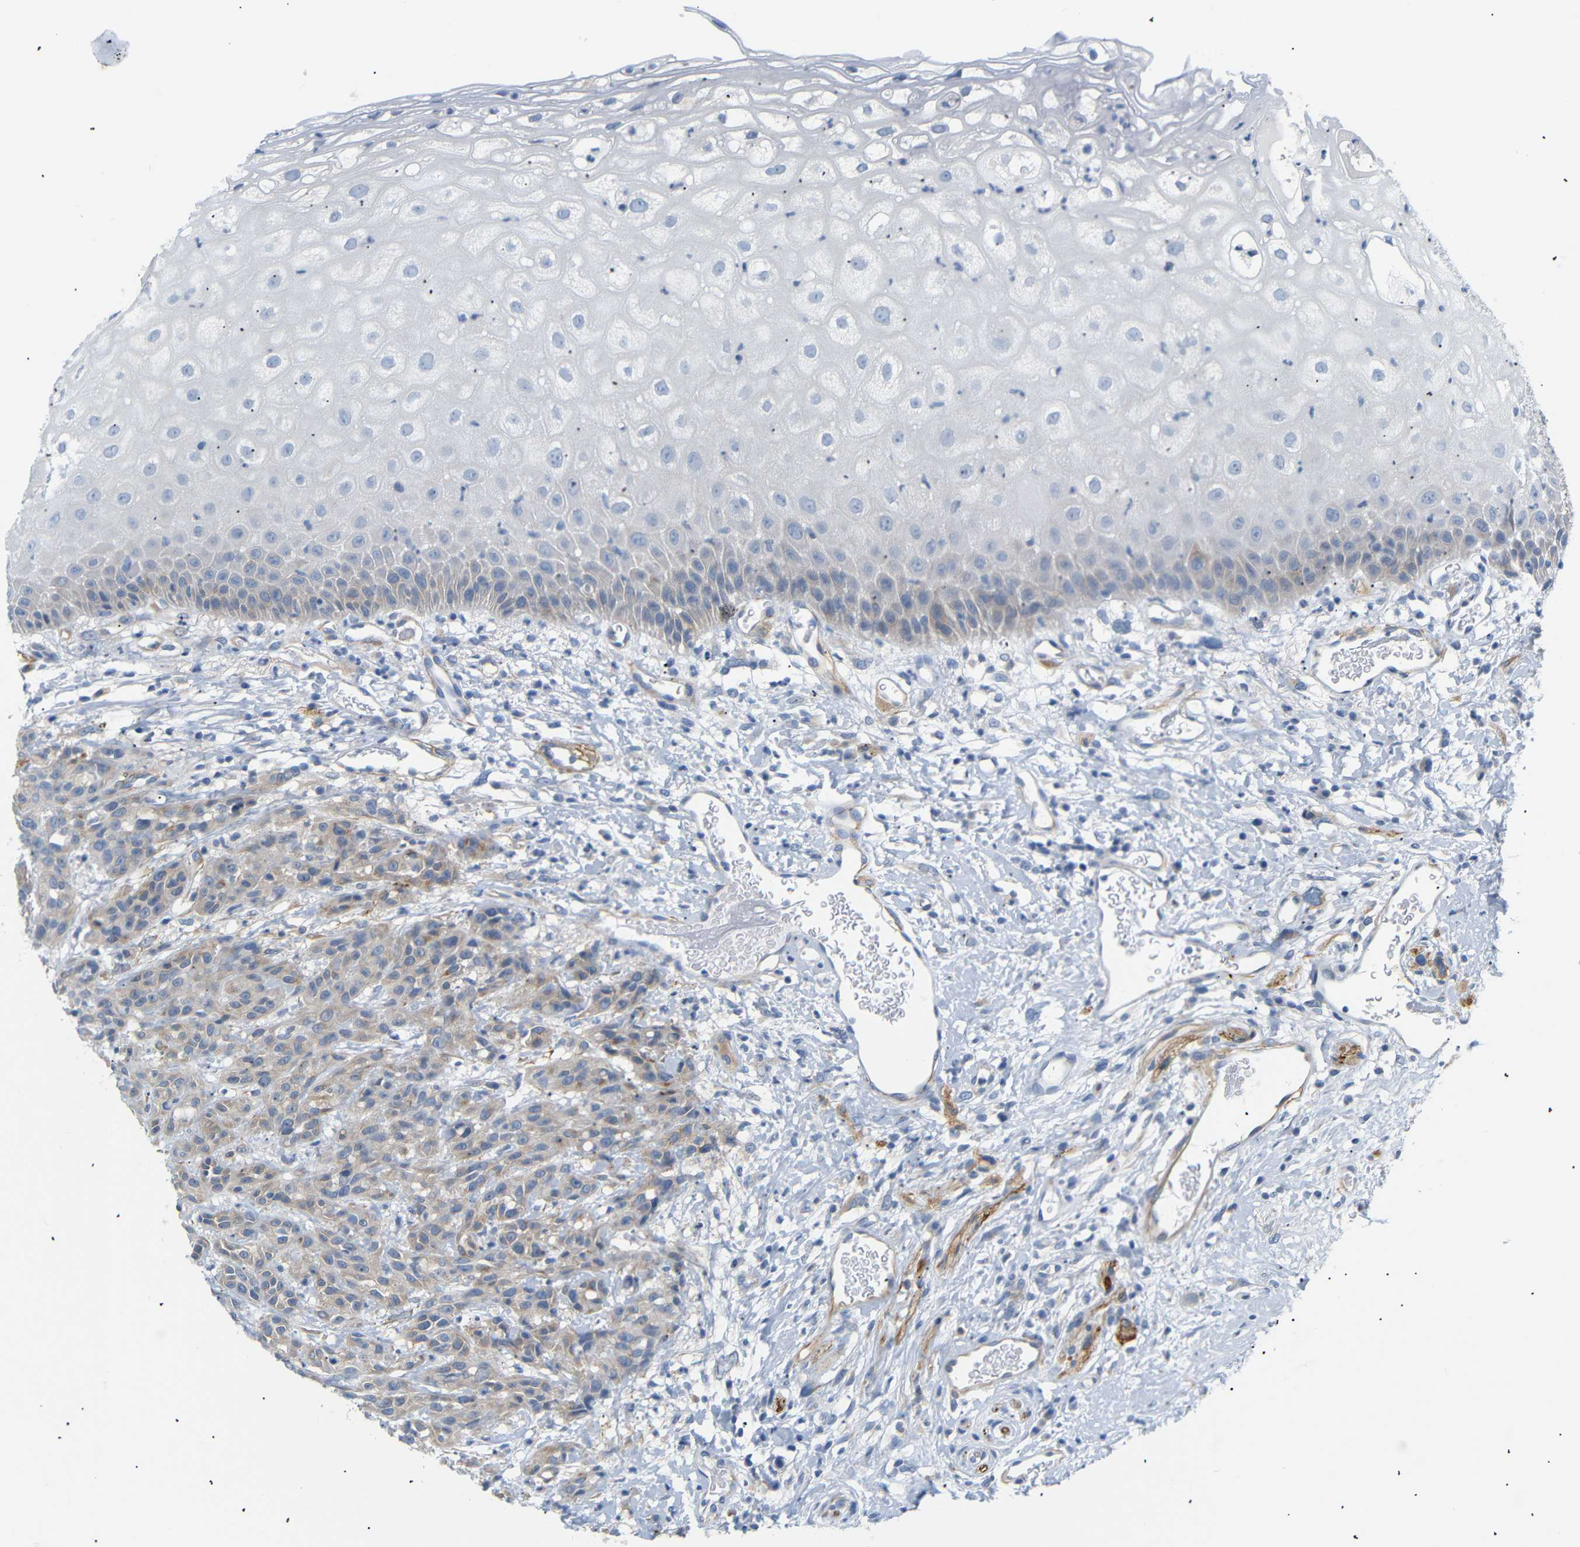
{"staining": {"intensity": "weak", "quantity": ">75%", "location": "cytoplasmic/membranous"}, "tissue": "head and neck cancer", "cell_type": "Tumor cells", "image_type": "cancer", "snomed": [{"axis": "morphology", "description": "Normal tissue, NOS"}, {"axis": "morphology", "description": "Squamous cell carcinoma, NOS"}, {"axis": "topography", "description": "Cartilage tissue"}, {"axis": "topography", "description": "Head-Neck"}], "caption": "Approximately >75% of tumor cells in human squamous cell carcinoma (head and neck) exhibit weak cytoplasmic/membranous protein expression as visualized by brown immunohistochemical staining.", "gene": "STMN3", "patient": {"sex": "male", "age": 62}}